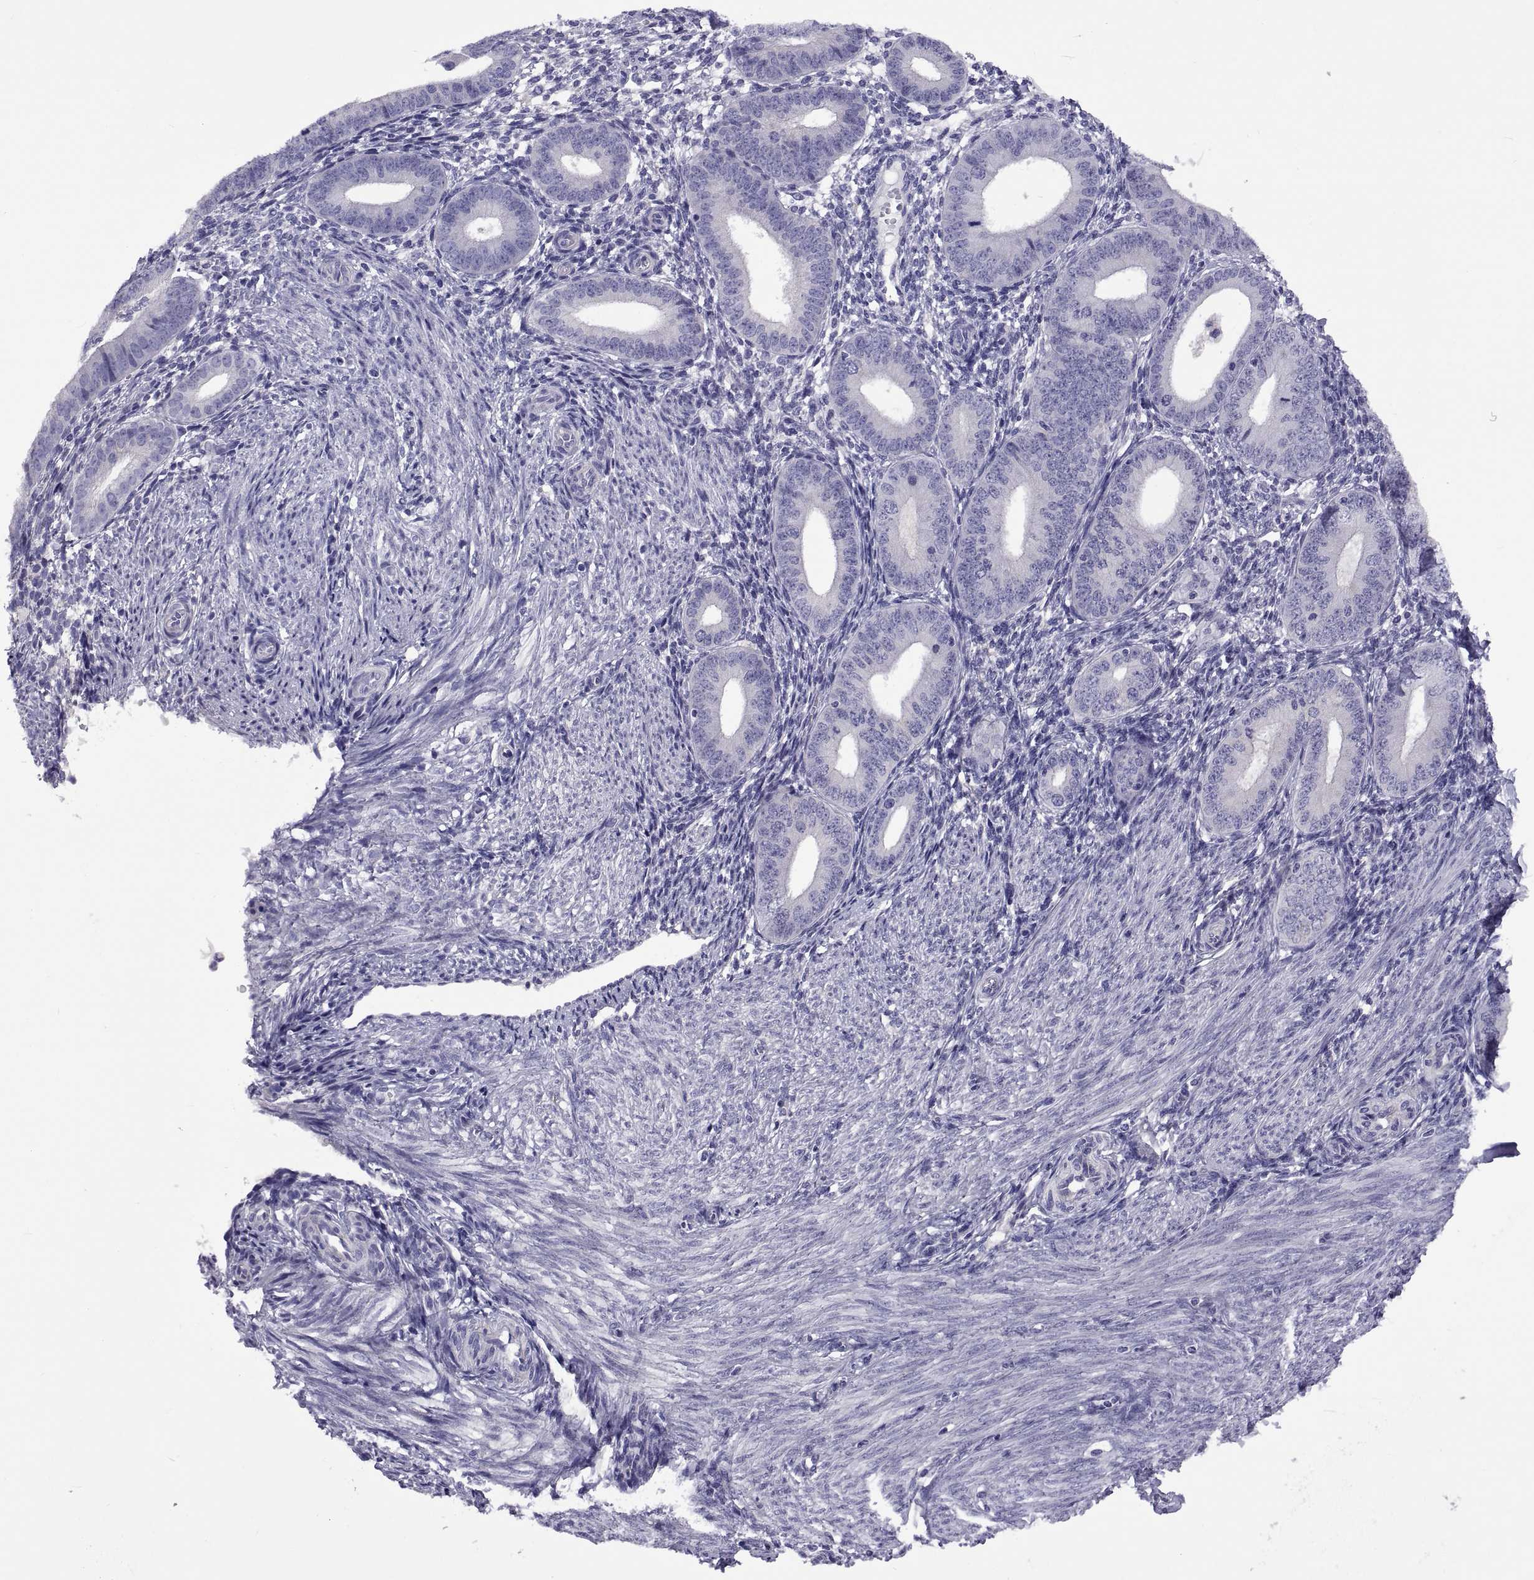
{"staining": {"intensity": "negative", "quantity": "none", "location": "none"}, "tissue": "endometrium", "cell_type": "Cells in endometrial stroma", "image_type": "normal", "snomed": [{"axis": "morphology", "description": "Normal tissue, NOS"}, {"axis": "topography", "description": "Endometrium"}], "caption": "Endometrium was stained to show a protein in brown. There is no significant expression in cells in endometrial stroma.", "gene": "TMC3", "patient": {"sex": "female", "age": 39}}